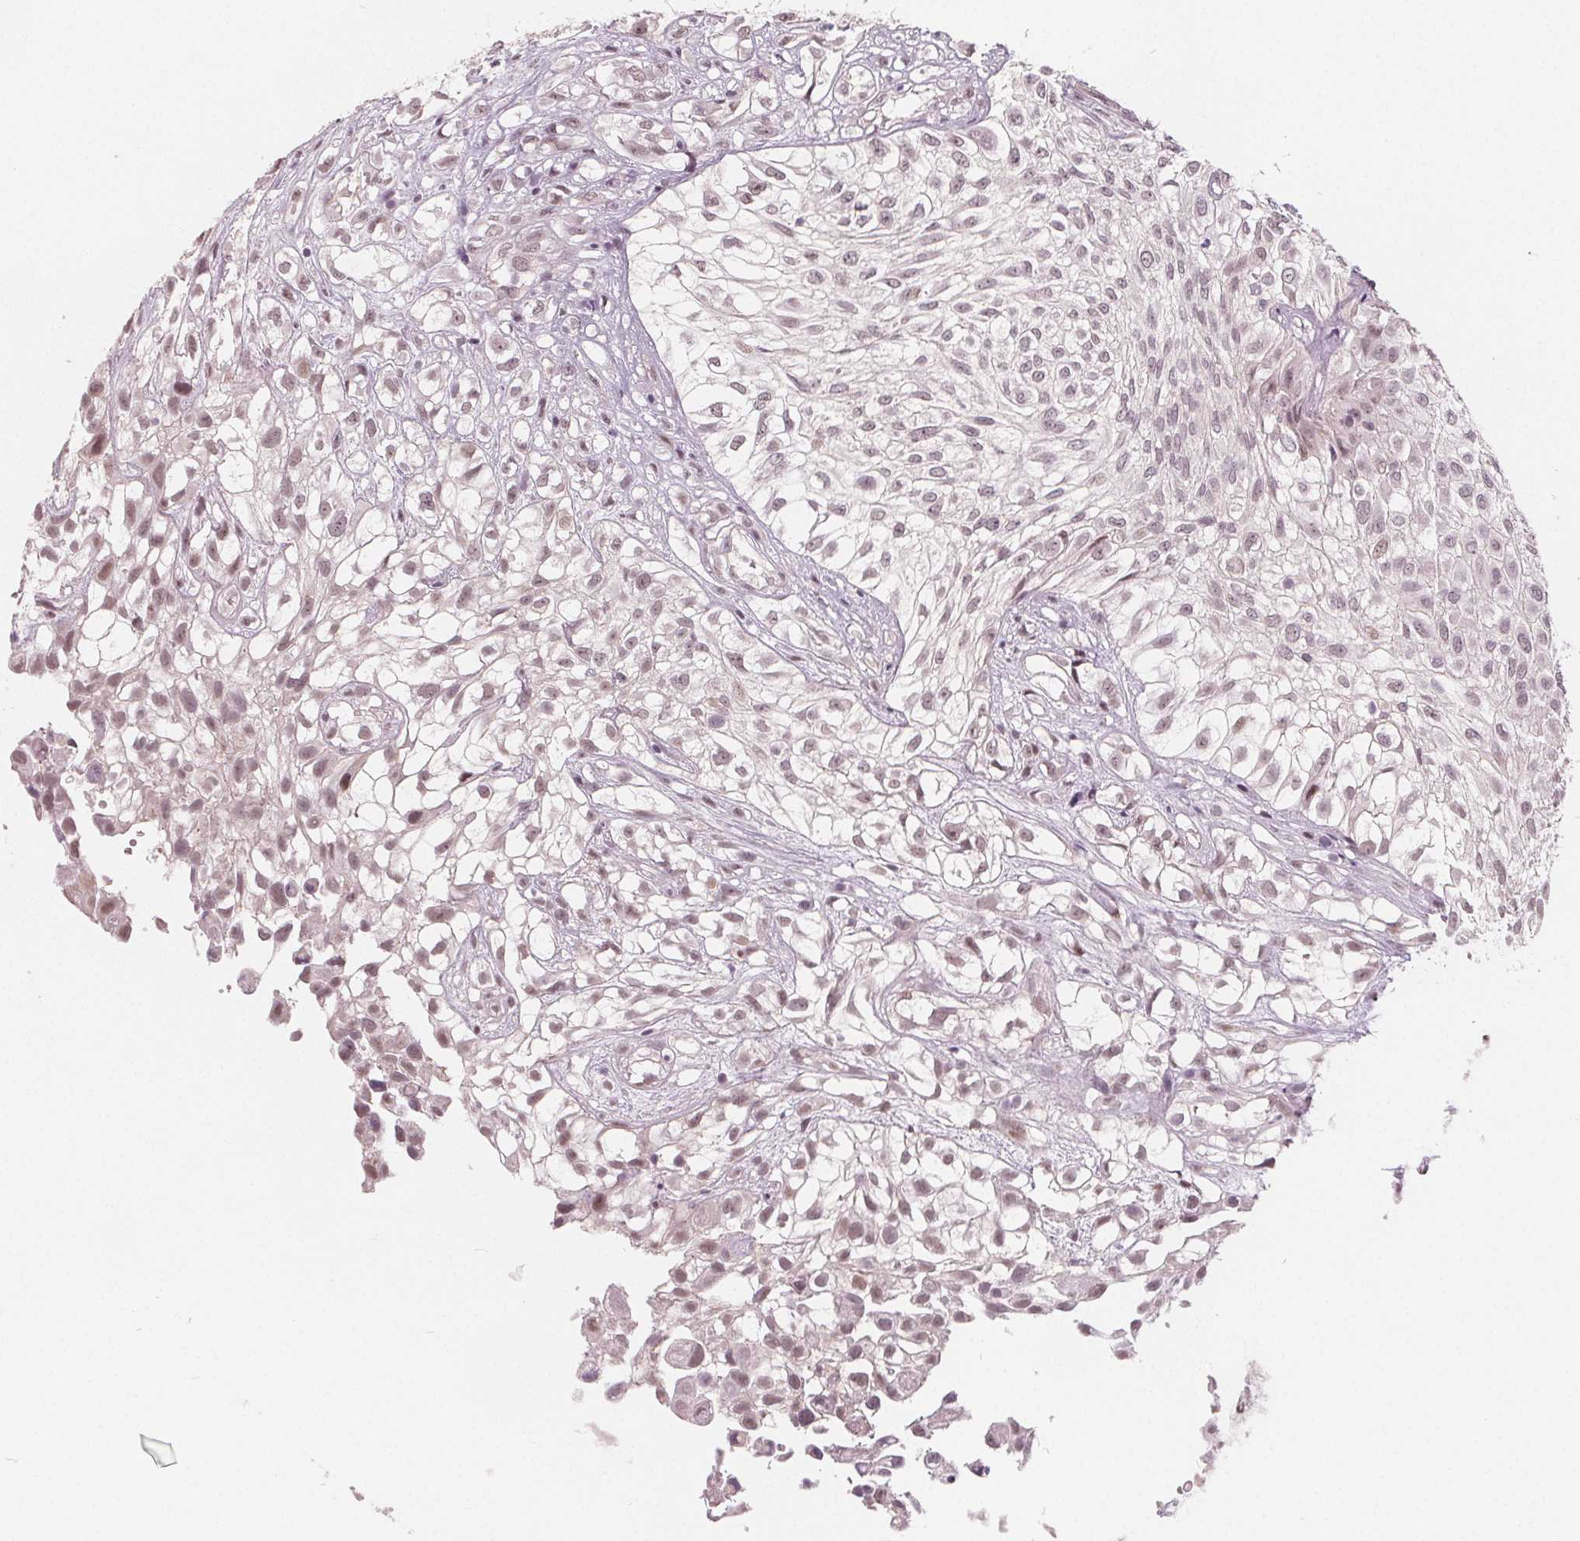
{"staining": {"intensity": "weak", "quantity": ">75%", "location": "nuclear"}, "tissue": "urothelial cancer", "cell_type": "Tumor cells", "image_type": "cancer", "snomed": [{"axis": "morphology", "description": "Urothelial carcinoma, High grade"}, {"axis": "topography", "description": "Urinary bladder"}], "caption": "High-grade urothelial carcinoma tissue exhibits weak nuclear staining in about >75% of tumor cells, visualized by immunohistochemistry. The protein is shown in brown color, while the nuclei are stained blue.", "gene": "NUP210L", "patient": {"sex": "male", "age": 56}}